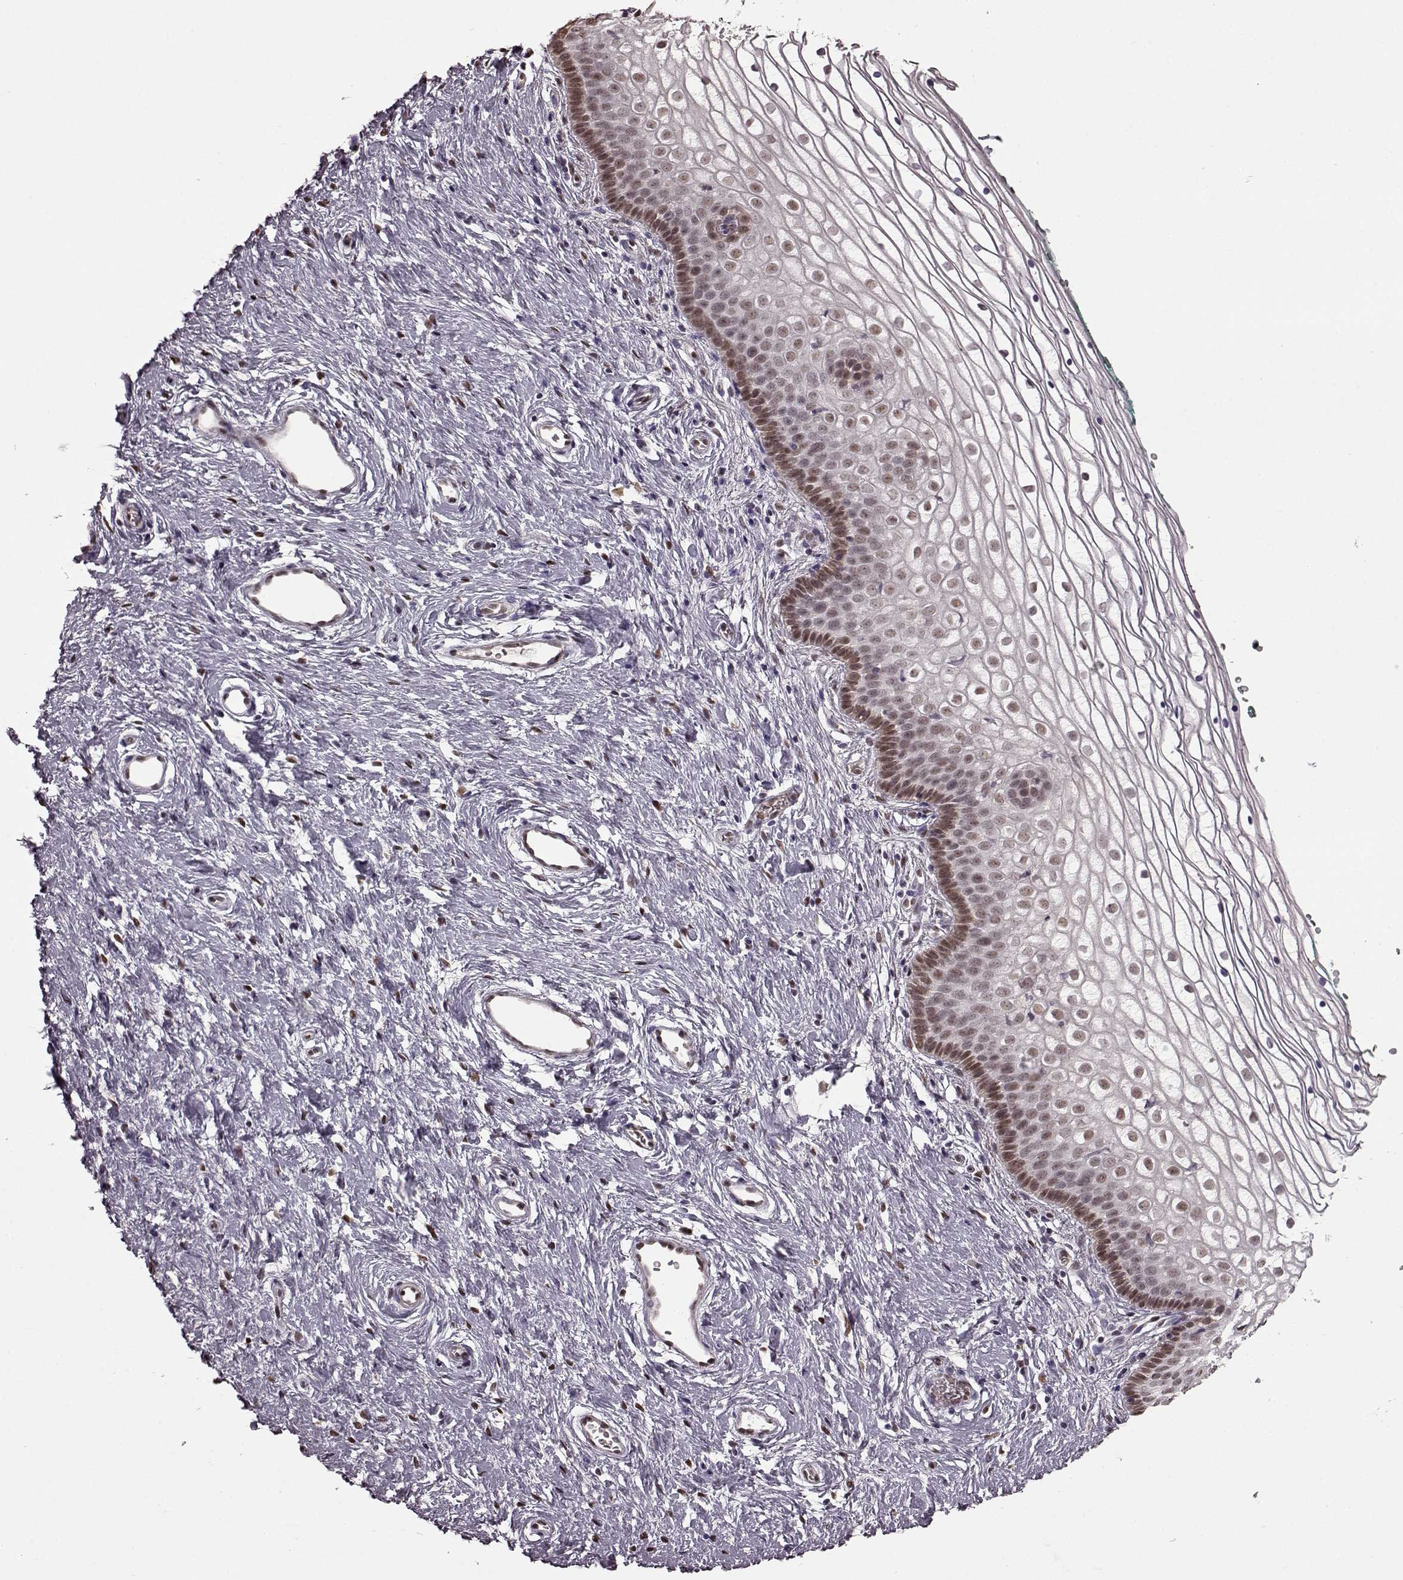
{"staining": {"intensity": "strong", "quantity": "<25%", "location": "nuclear"}, "tissue": "vagina", "cell_type": "Squamous epithelial cells", "image_type": "normal", "snomed": [{"axis": "morphology", "description": "Normal tissue, NOS"}, {"axis": "topography", "description": "Vagina"}], "caption": "Strong nuclear positivity for a protein is appreciated in approximately <25% of squamous epithelial cells of normal vagina using immunohistochemistry.", "gene": "FTO", "patient": {"sex": "female", "age": 36}}